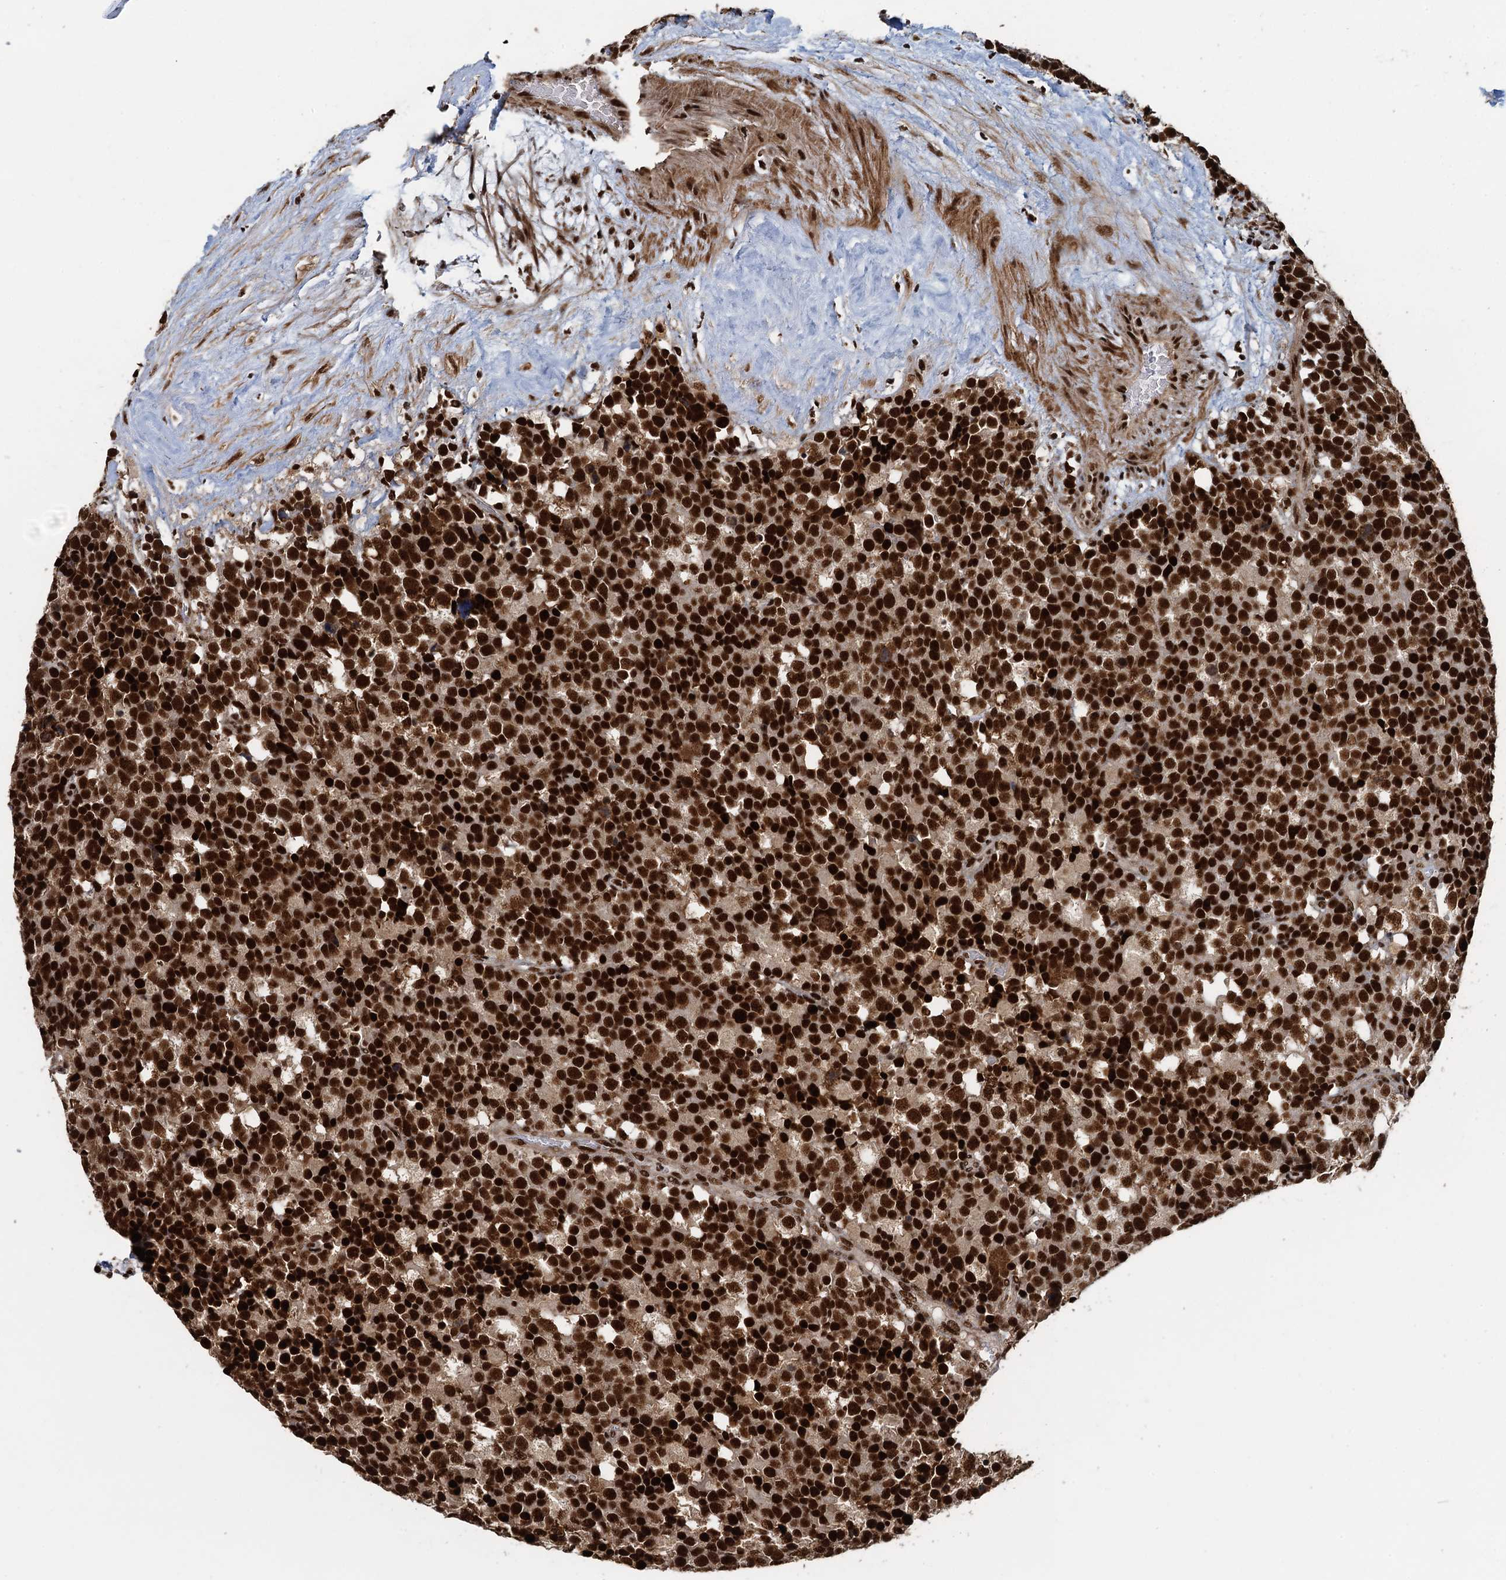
{"staining": {"intensity": "strong", "quantity": ">75%", "location": "nuclear"}, "tissue": "testis cancer", "cell_type": "Tumor cells", "image_type": "cancer", "snomed": [{"axis": "morphology", "description": "Seminoma, NOS"}, {"axis": "topography", "description": "Testis"}], "caption": "Seminoma (testis) stained with a brown dye displays strong nuclear positive positivity in approximately >75% of tumor cells.", "gene": "ZC3H18", "patient": {"sex": "male", "age": 71}}